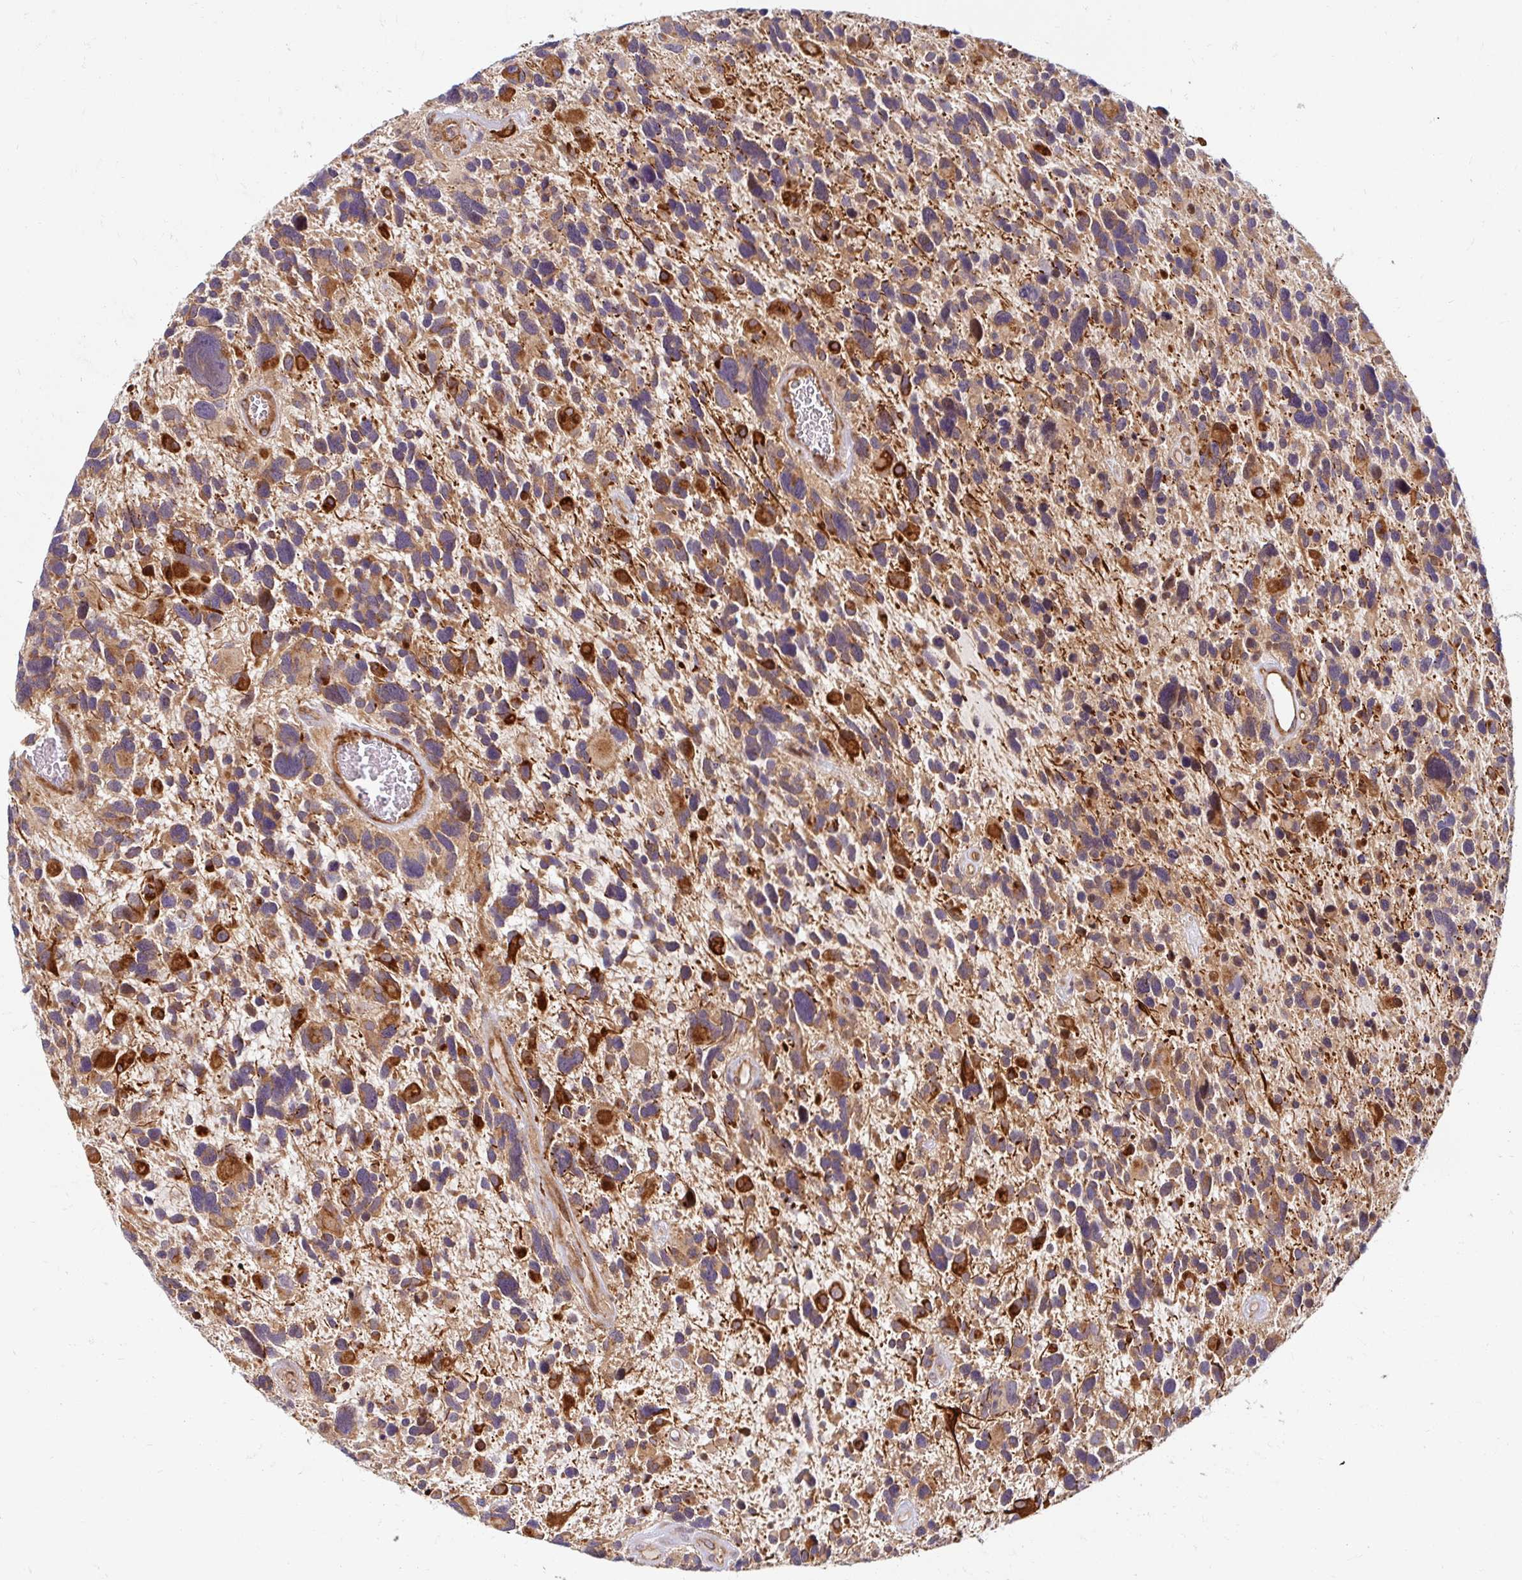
{"staining": {"intensity": "moderate", "quantity": "25%-75%", "location": "cytoplasmic/membranous"}, "tissue": "glioma", "cell_type": "Tumor cells", "image_type": "cancer", "snomed": [{"axis": "morphology", "description": "Glioma, malignant, High grade"}, {"axis": "topography", "description": "Brain"}], "caption": "Moderate cytoplasmic/membranous positivity is identified in about 25%-75% of tumor cells in glioma.", "gene": "BTF3", "patient": {"sex": "male", "age": 49}}